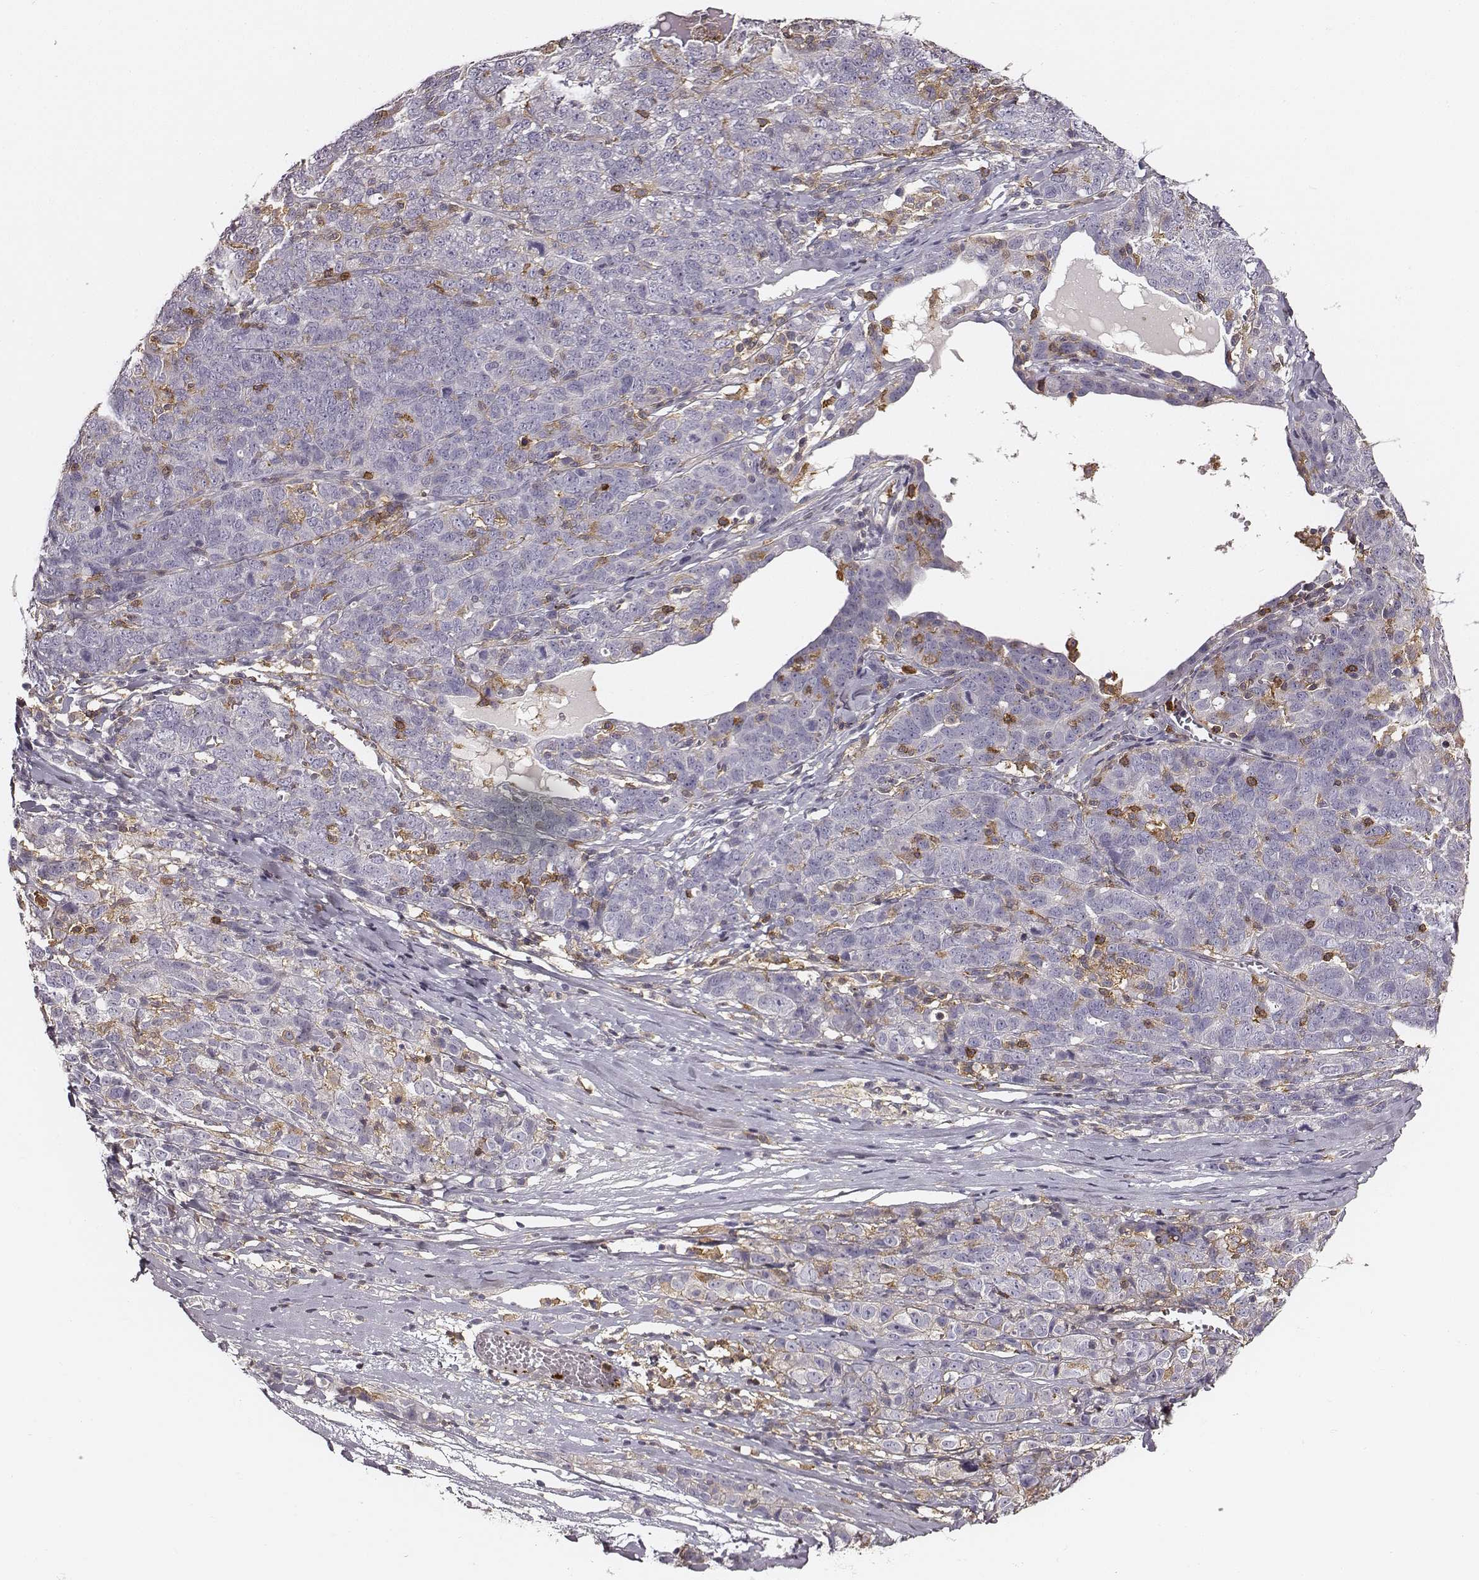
{"staining": {"intensity": "negative", "quantity": "none", "location": "none"}, "tissue": "ovarian cancer", "cell_type": "Tumor cells", "image_type": "cancer", "snomed": [{"axis": "morphology", "description": "Cystadenocarcinoma, serous, NOS"}, {"axis": "topography", "description": "Ovary"}], "caption": "Immunohistochemistry (IHC) histopathology image of neoplastic tissue: human ovarian serous cystadenocarcinoma stained with DAB shows no significant protein positivity in tumor cells.", "gene": "ZYX", "patient": {"sex": "female", "age": 71}}